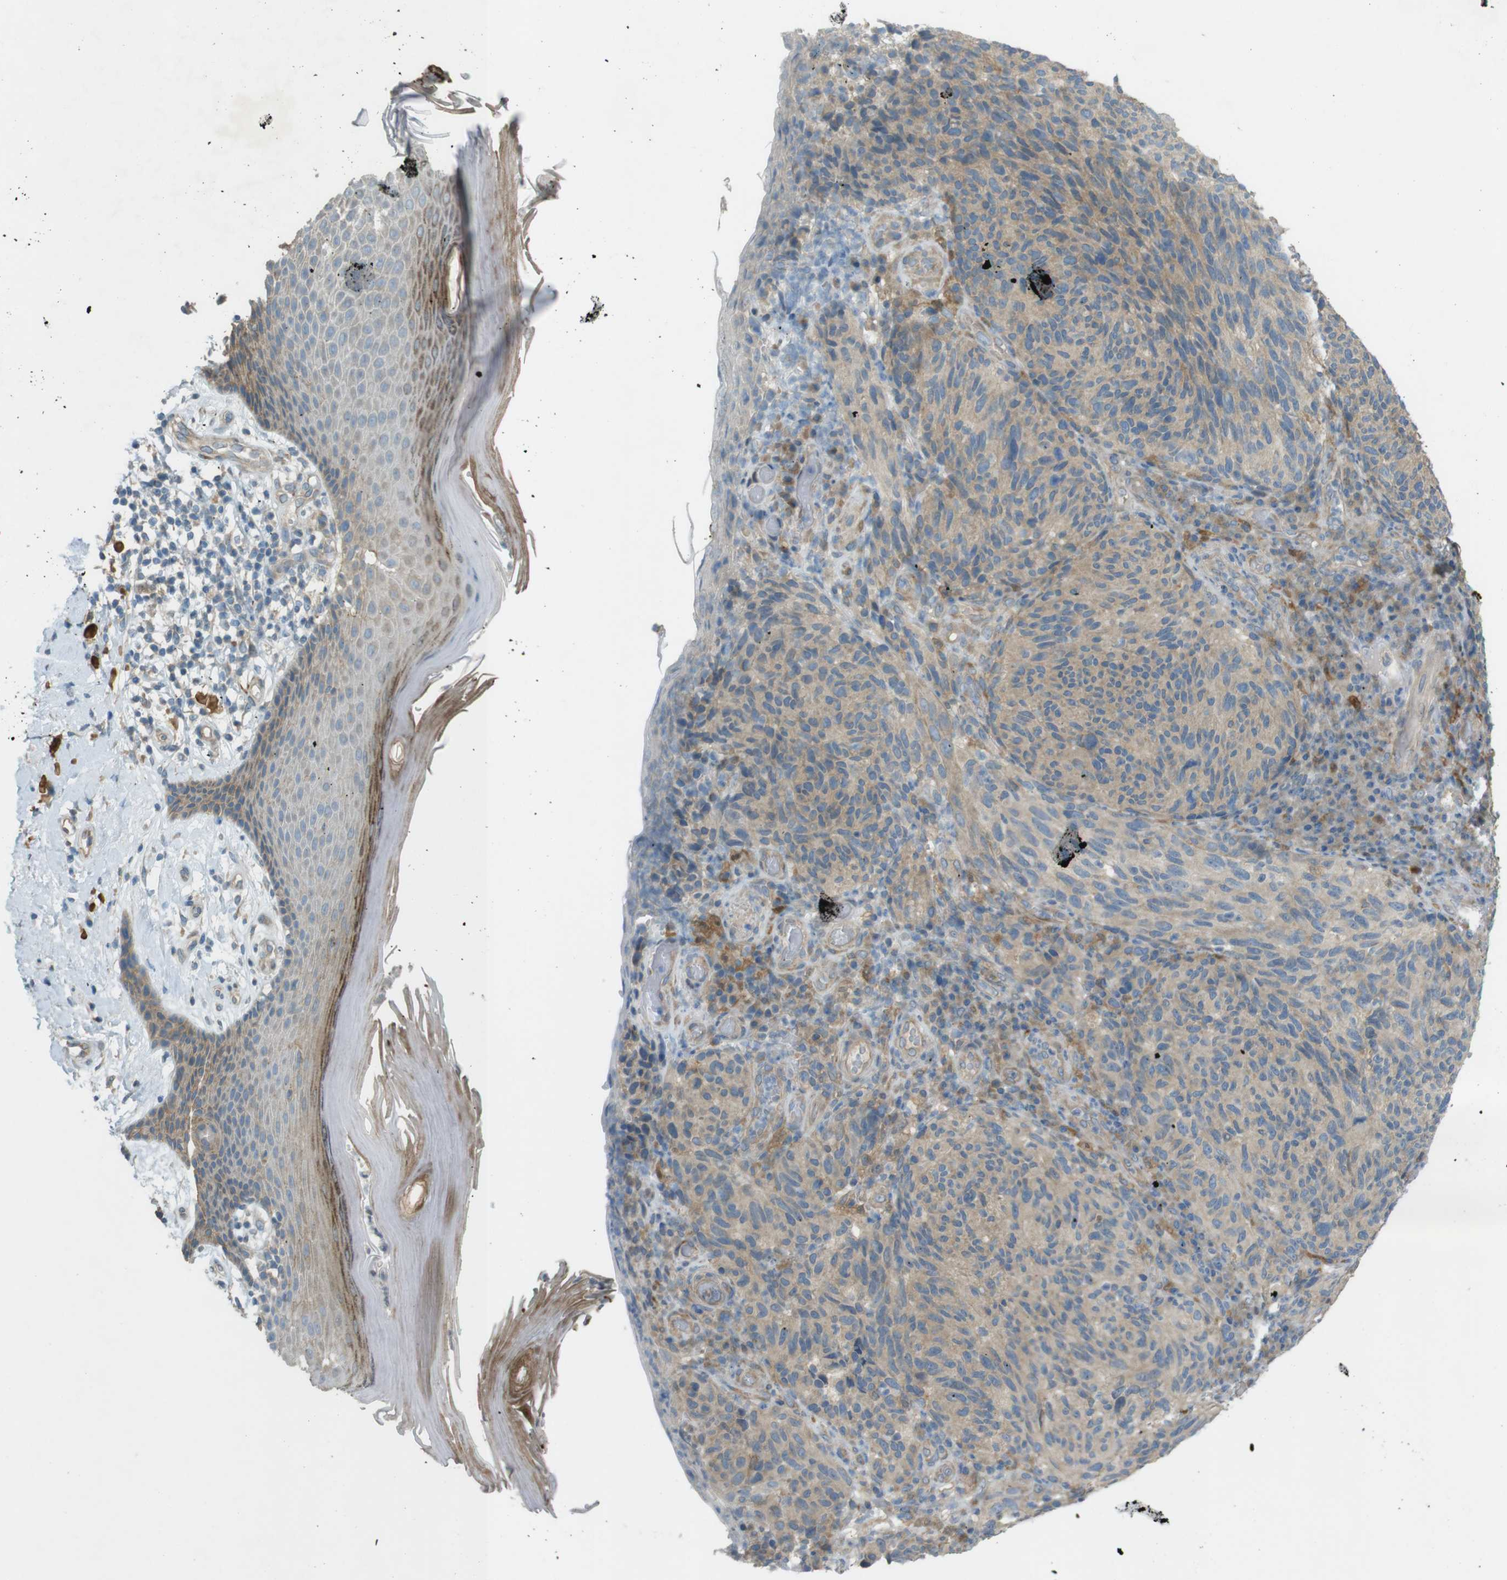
{"staining": {"intensity": "weak", "quantity": "25%-75%", "location": "cytoplasmic/membranous"}, "tissue": "melanoma", "cell_type": "Tumor cells", "image_type": "cancer", "snomed": [{"axis": "morphology", "description": "Malignant melanoma, NOS"}, {"axis": "topography", "description": "Skin"}], "caption": "Immunohistochemistry (IHC) of human malignant melanoma shows low levels of weak cytoplasmic/membranous expression in about 25%-75% of tumor cells.", "gene": "TMEM41B", "patient": {"sex": "female", "age": 73}}